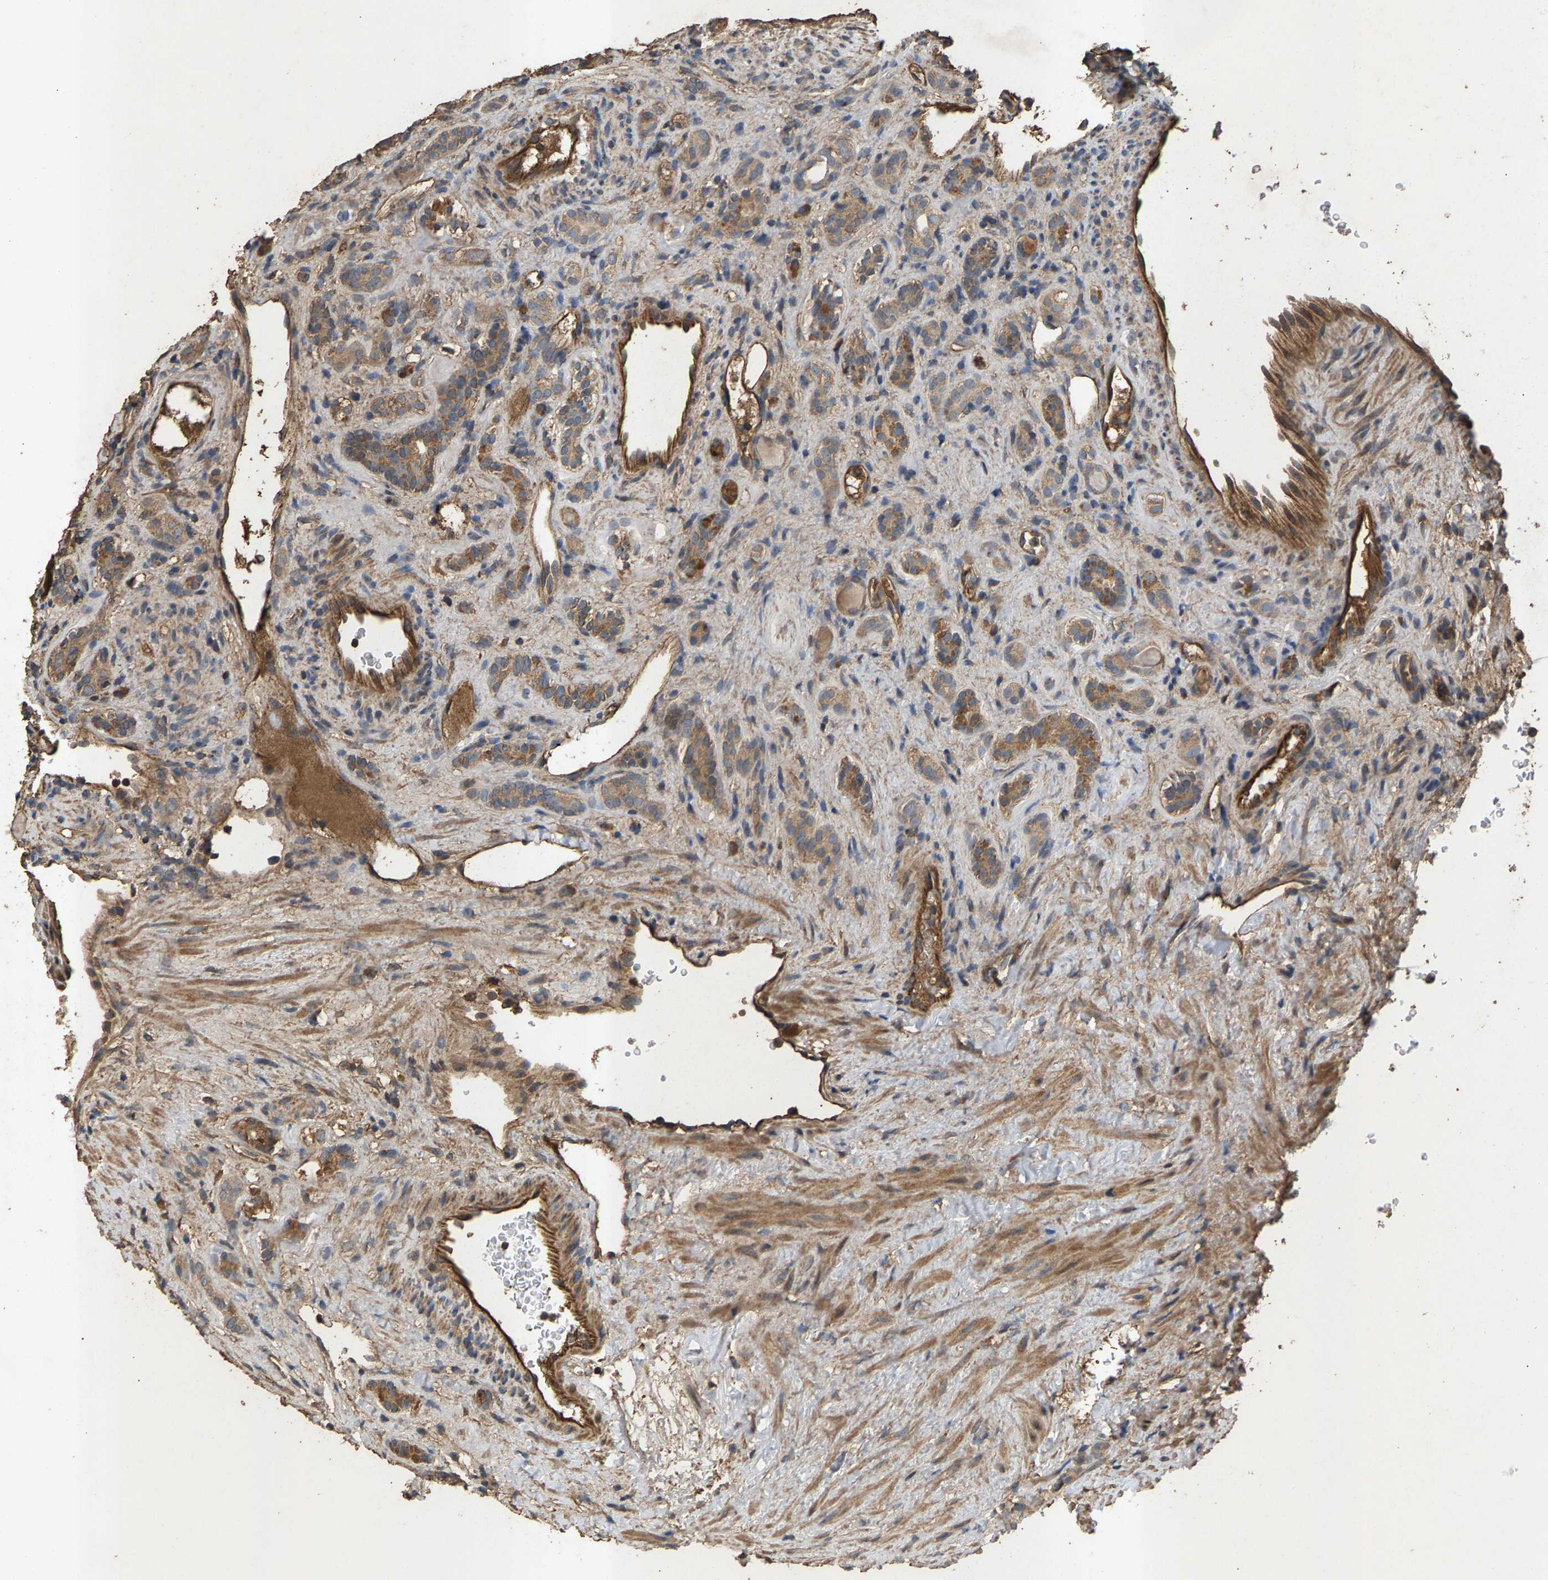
{"staining": {"intensity": "moderate", "quantity": ">75%", "location": "cytoplasmic/membranous"}, "tissue": "renal cancer", "cell_type": "Tumor cells", "image_type": "cancer", "snomed": [{"axis": "morphology", "description": "Normal tissue, NOS"}, {"axis": "morphology", "description": "Adenocarcinoma, NOS"}, {"axis": "topography", "description": "Kidney"}], "caption": "Immunohistochemical staining of renal adenocarcinoma displays medium levels of moderate cytoplasmic/membranous positivity in approximately >75% of tumor cells. Nuclei are stained in blue.", "gene": "HTRA3", "patient": {"sex": "female", "age": 72}}